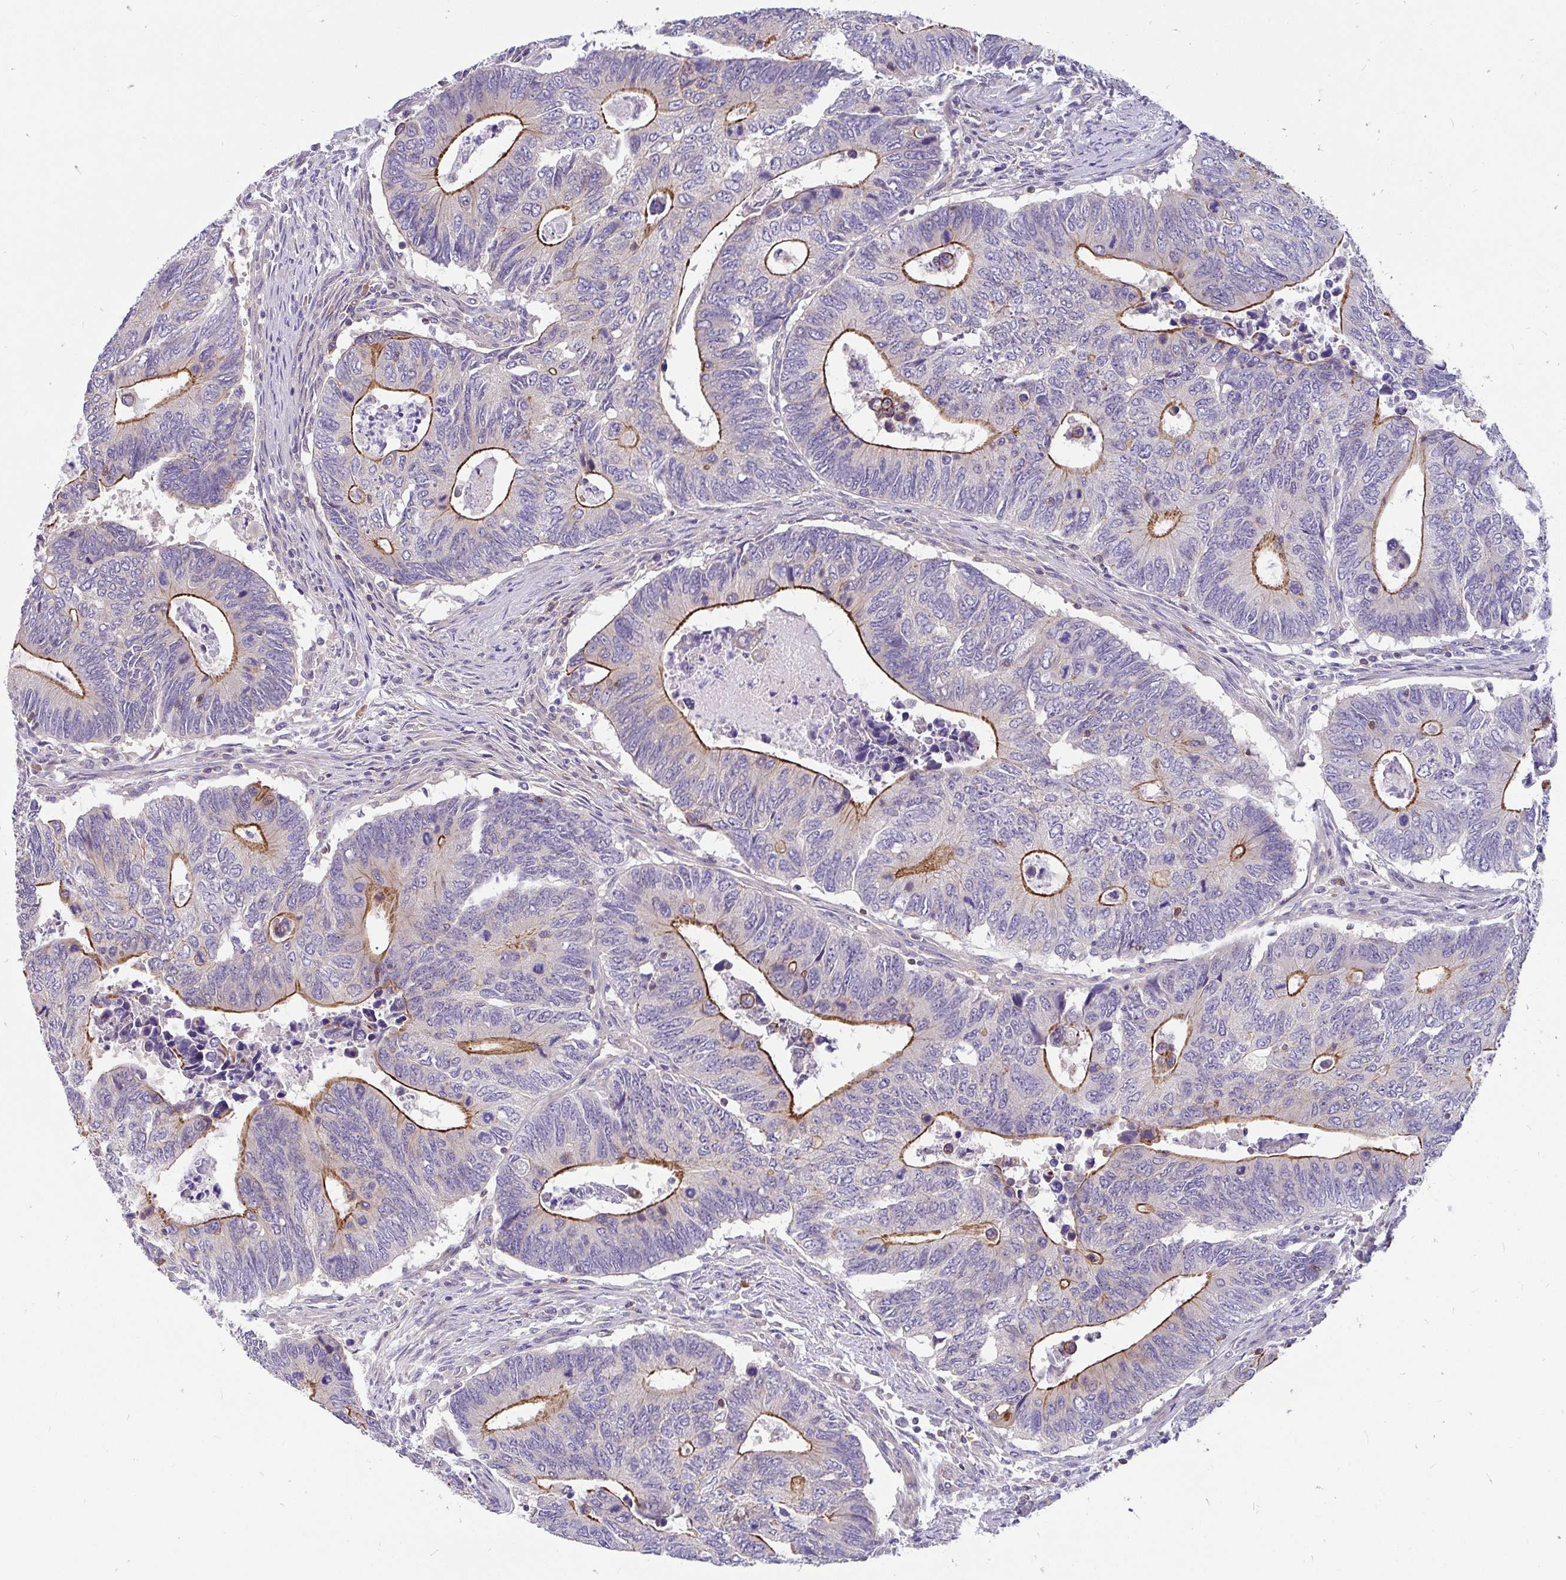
{"staining": {"intensity": "strong", "quantity": "25%-75%", "location": "cytoplasmic/membranous"}, "tissue": "colorectal cancer", "cell_type": "Tumor cells", "image_type": "cancer", "snomed": [{"axis": "morphology", "description": "Adenocarcinoma, NOS"}, {"axis": "topography", "description": "Colon"}], "caption": "DAB (3,3'-diaminobenzidine) immunohistochemical staining of colorectal cancer (adenocarcinoma) reveals strong cytoplasmic/membranous protein expression in approximately 25%-75% of tumor cells.", "gene": "LRRC26", "patient": {"sex": "male", "age": 87}}